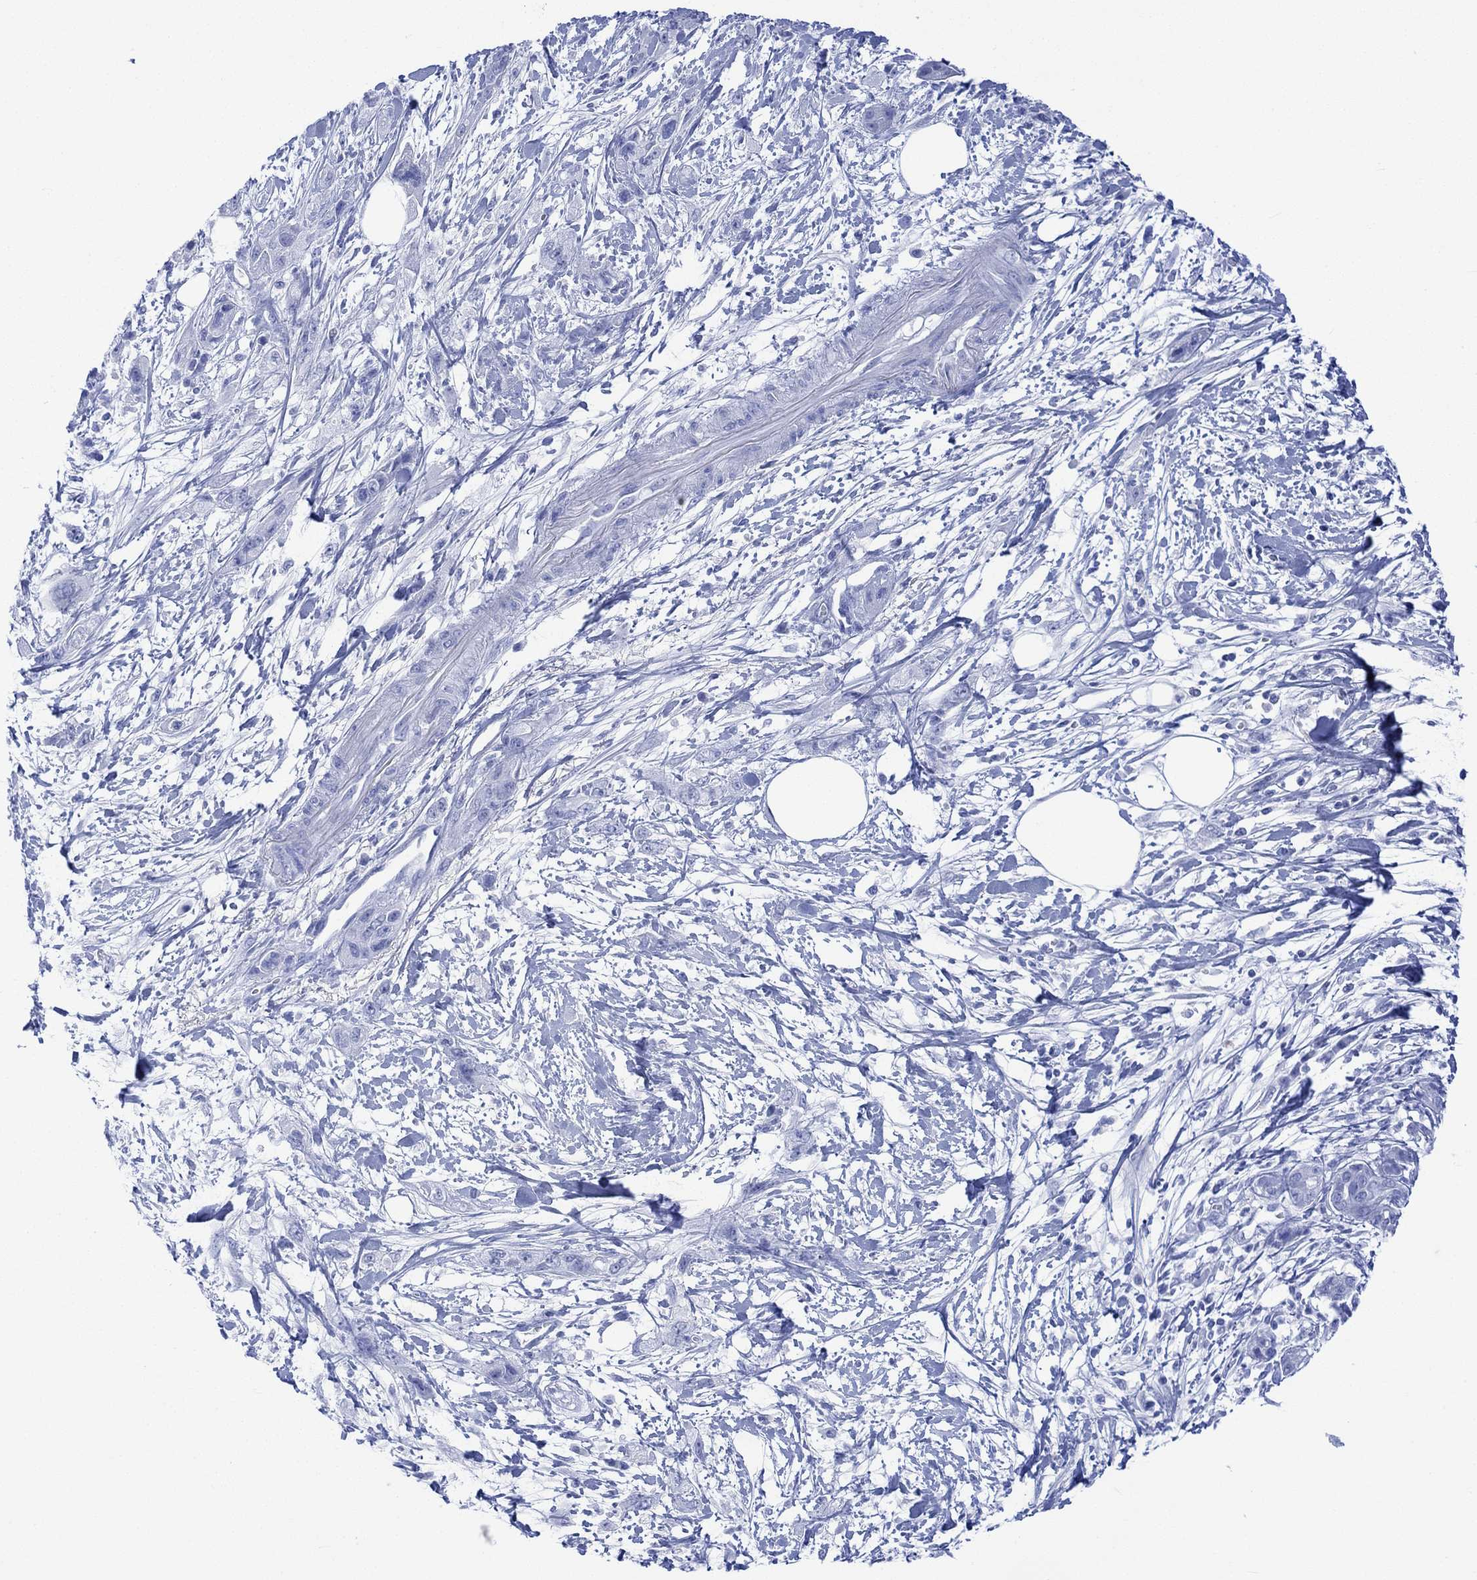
{"staining": {"intensity": "negative", "quantity": "none", "location": "none"}, "tissue": "pancreatic cancer", "cell_type": "Tumor cells", "image_type": "cancer", "snomed": [{"axis": "morphology", "description": "Adenocarcinoma, NOS"}, {"axis": "topography", "description": "Pancreas"}], "caption": "High power microscopy micrograph of an immunohistochemistry (IHC) photomicrograph of pancreatic cancer, revealing no significant positivity in tumor cells.", "gene": "CELF4", "patient": {"sex": "male", "age": 72}}